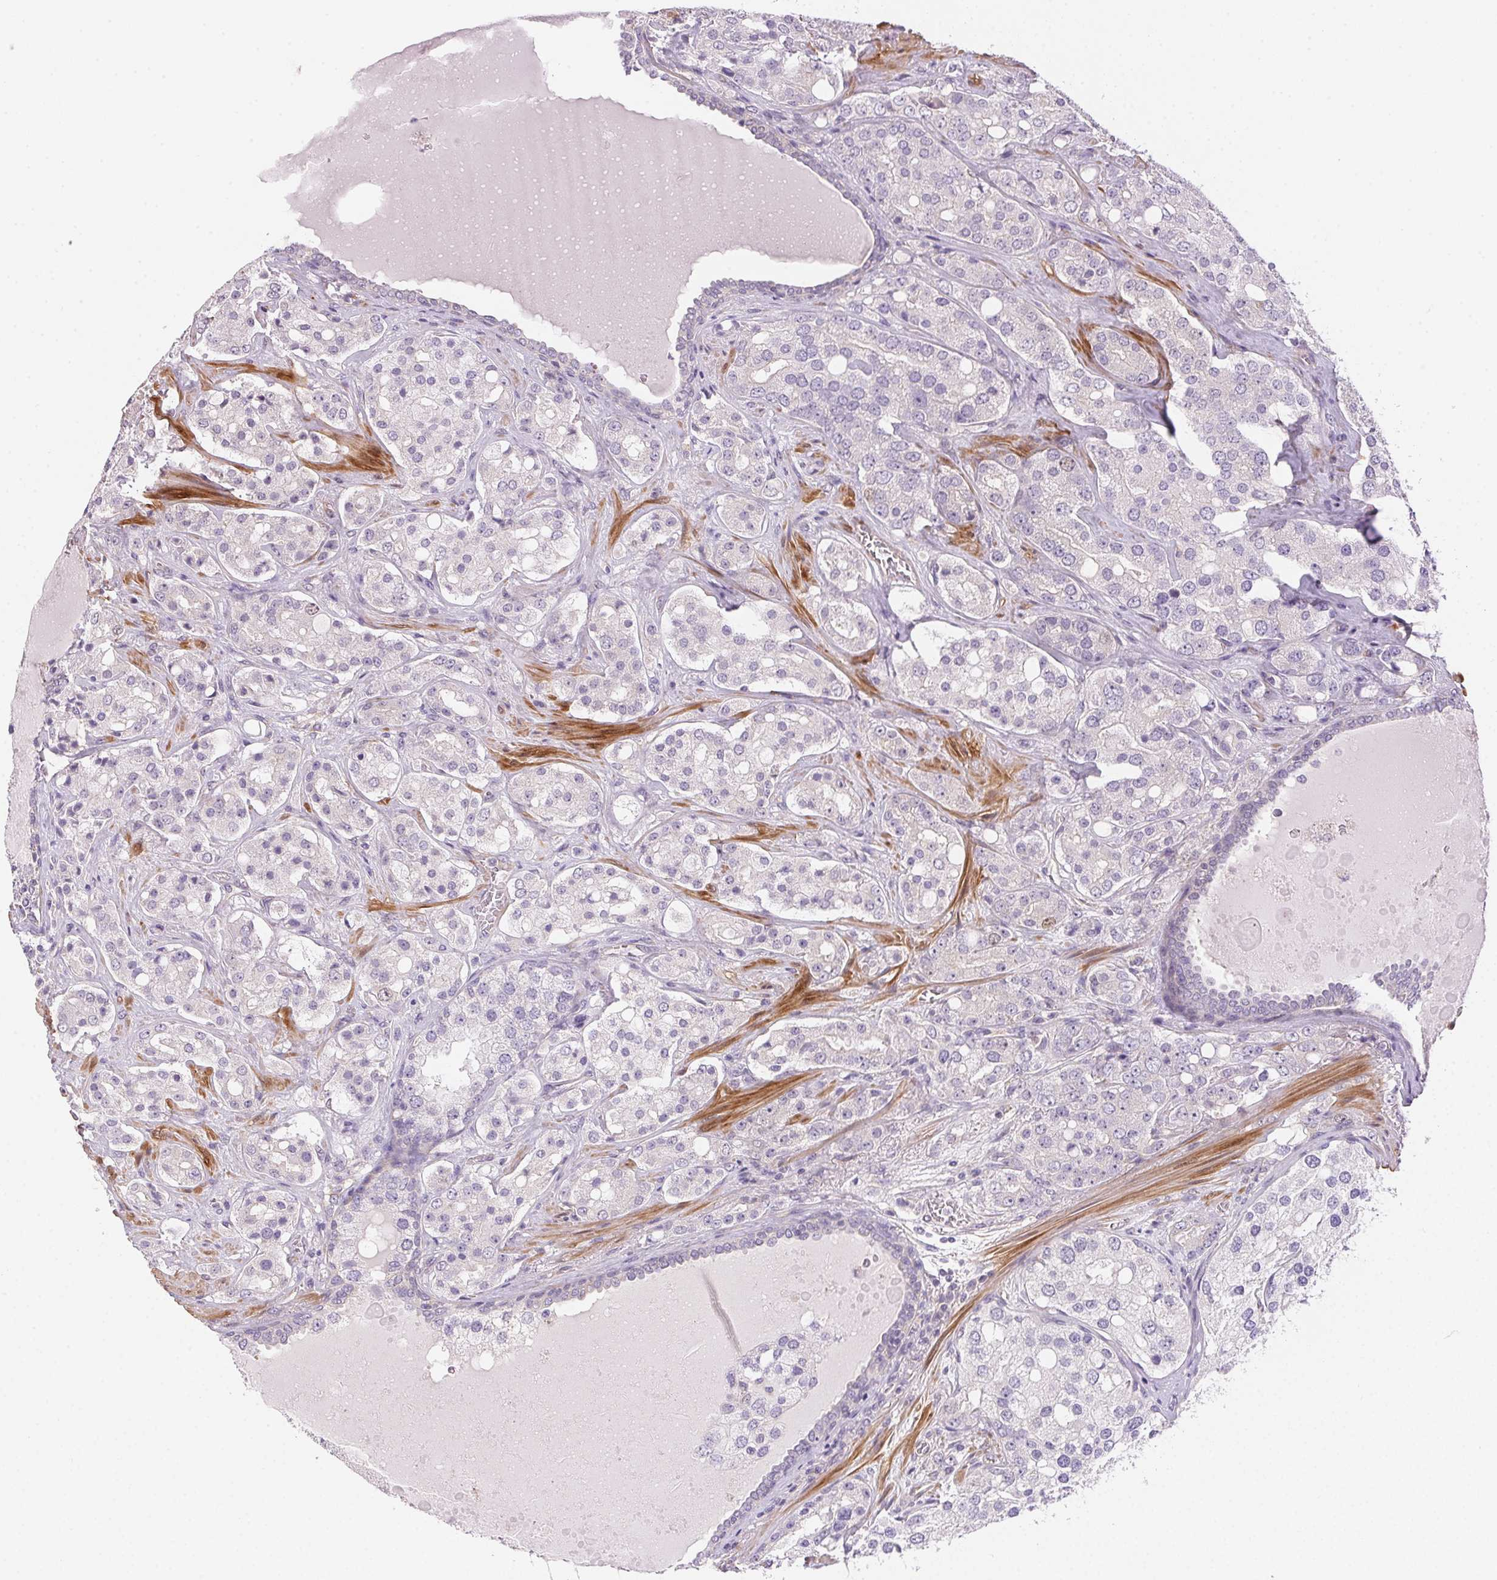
{"staining": {"intensity": "negative", "quantity": "none", "location": "none"}, "tissue": "prostate cancer", "cell_type": "Tumor cells", "image_type": "cancer", "snomed": [{"axis": "morphology", "description": "Adenocarcinoma, High grade"}, {"axis": "topography", "description": "Prostate"}], "caption": "IHC photomicrograph of human adenocarcinoma (high-grade) (prostate) stained for a protein (brown), which displays no staining in tumor cells.", "gene": "SMTN", "patient": {"sex": "male", "age": 67}}